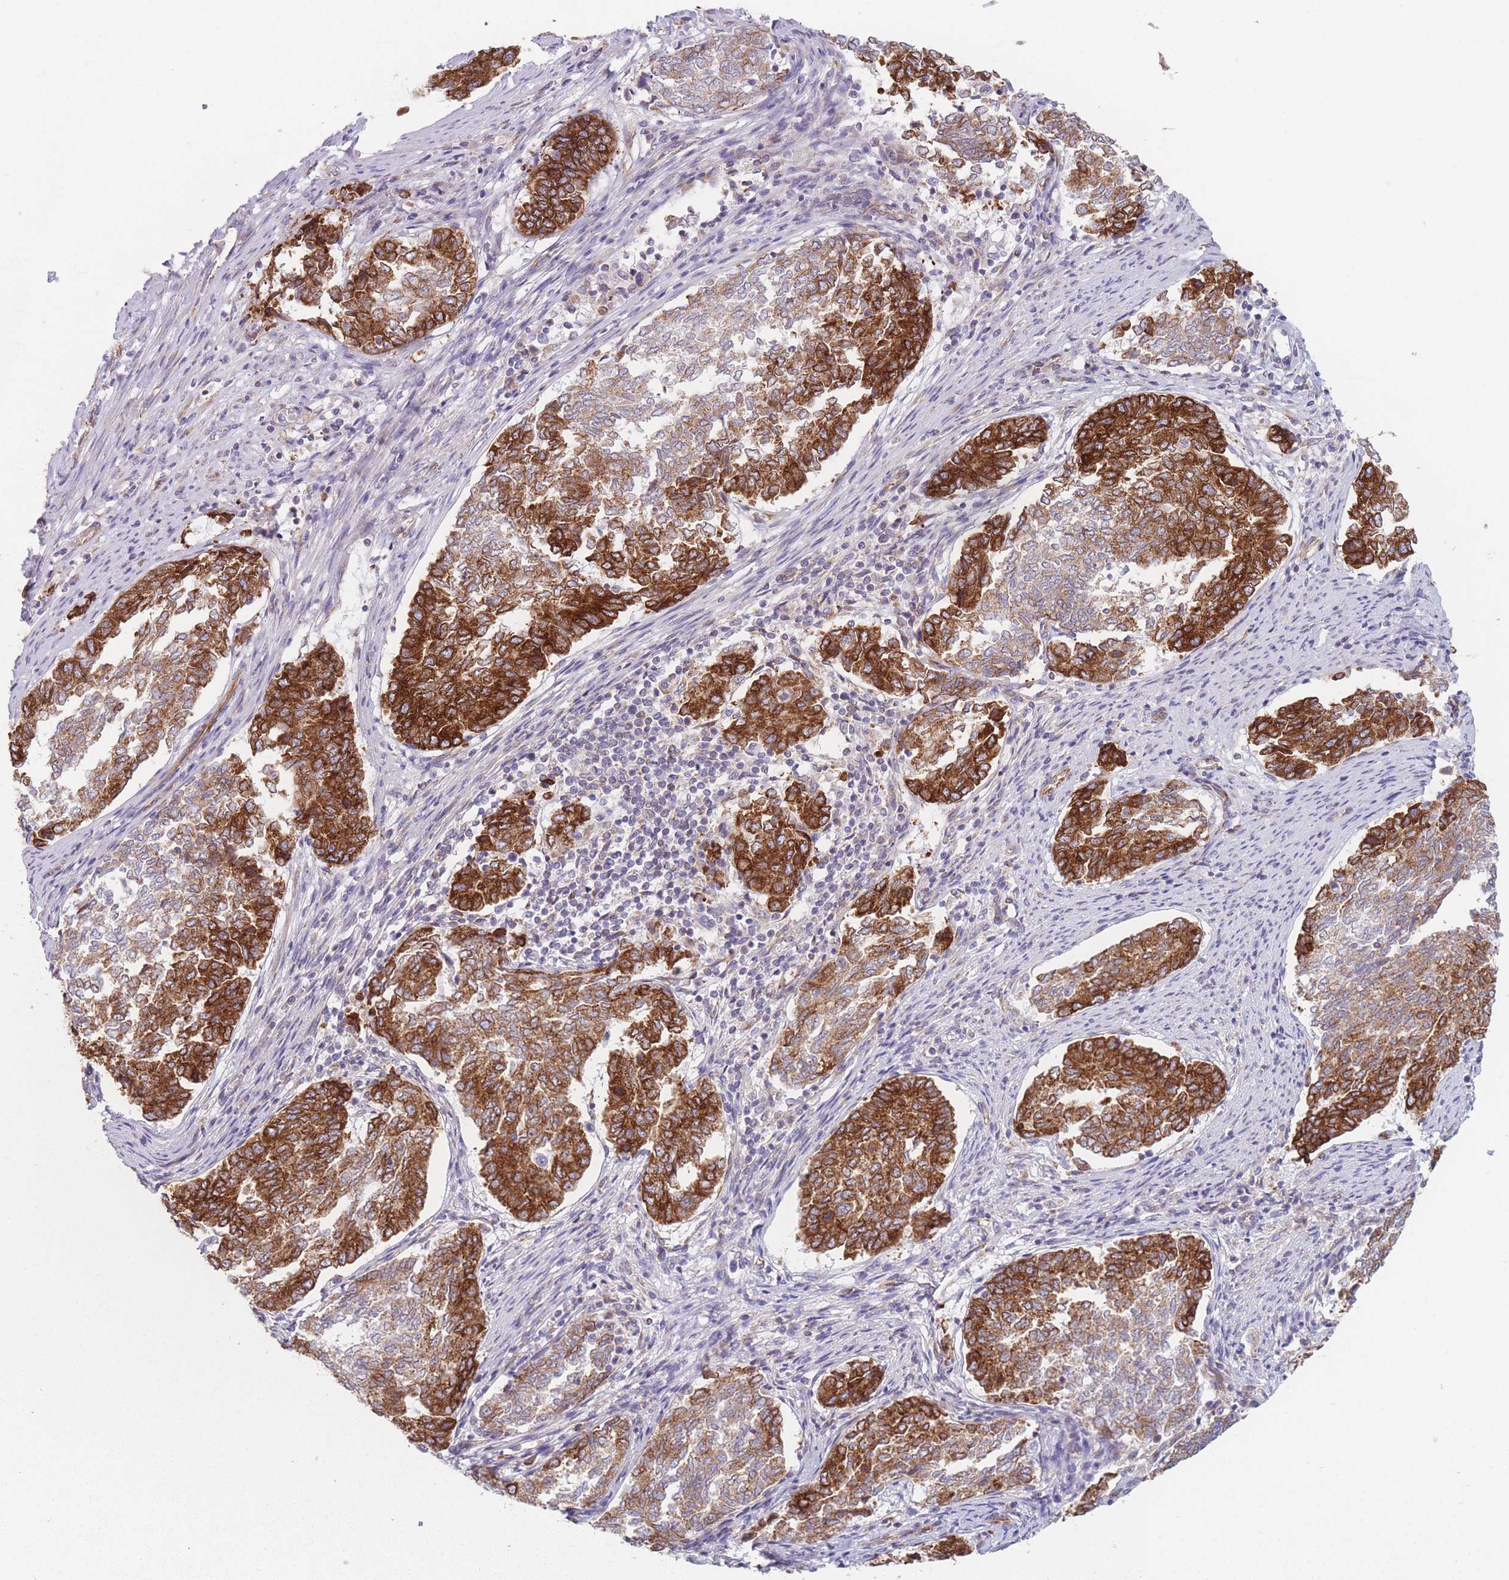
{"staining": {"intensity": "strong", "quantity": "25%-75%", "location": "cytoplasmic/membranous"}, "tissue": "endometrial cancer", "cell_type": "Tumor cells", "image_type": "cancer", "snomed": [{"axis": "morphology", "description": "Adenocarcinoma, NOS"}, {"axis": "topography", "description": "Endometrium"}], "caption": "Endometrial cancer (adenocarcinoma) stained with a protein marker displays strong staining in tumor cells.", "gene": "AK9", "patient": {"sex": "female", "age": 80}}